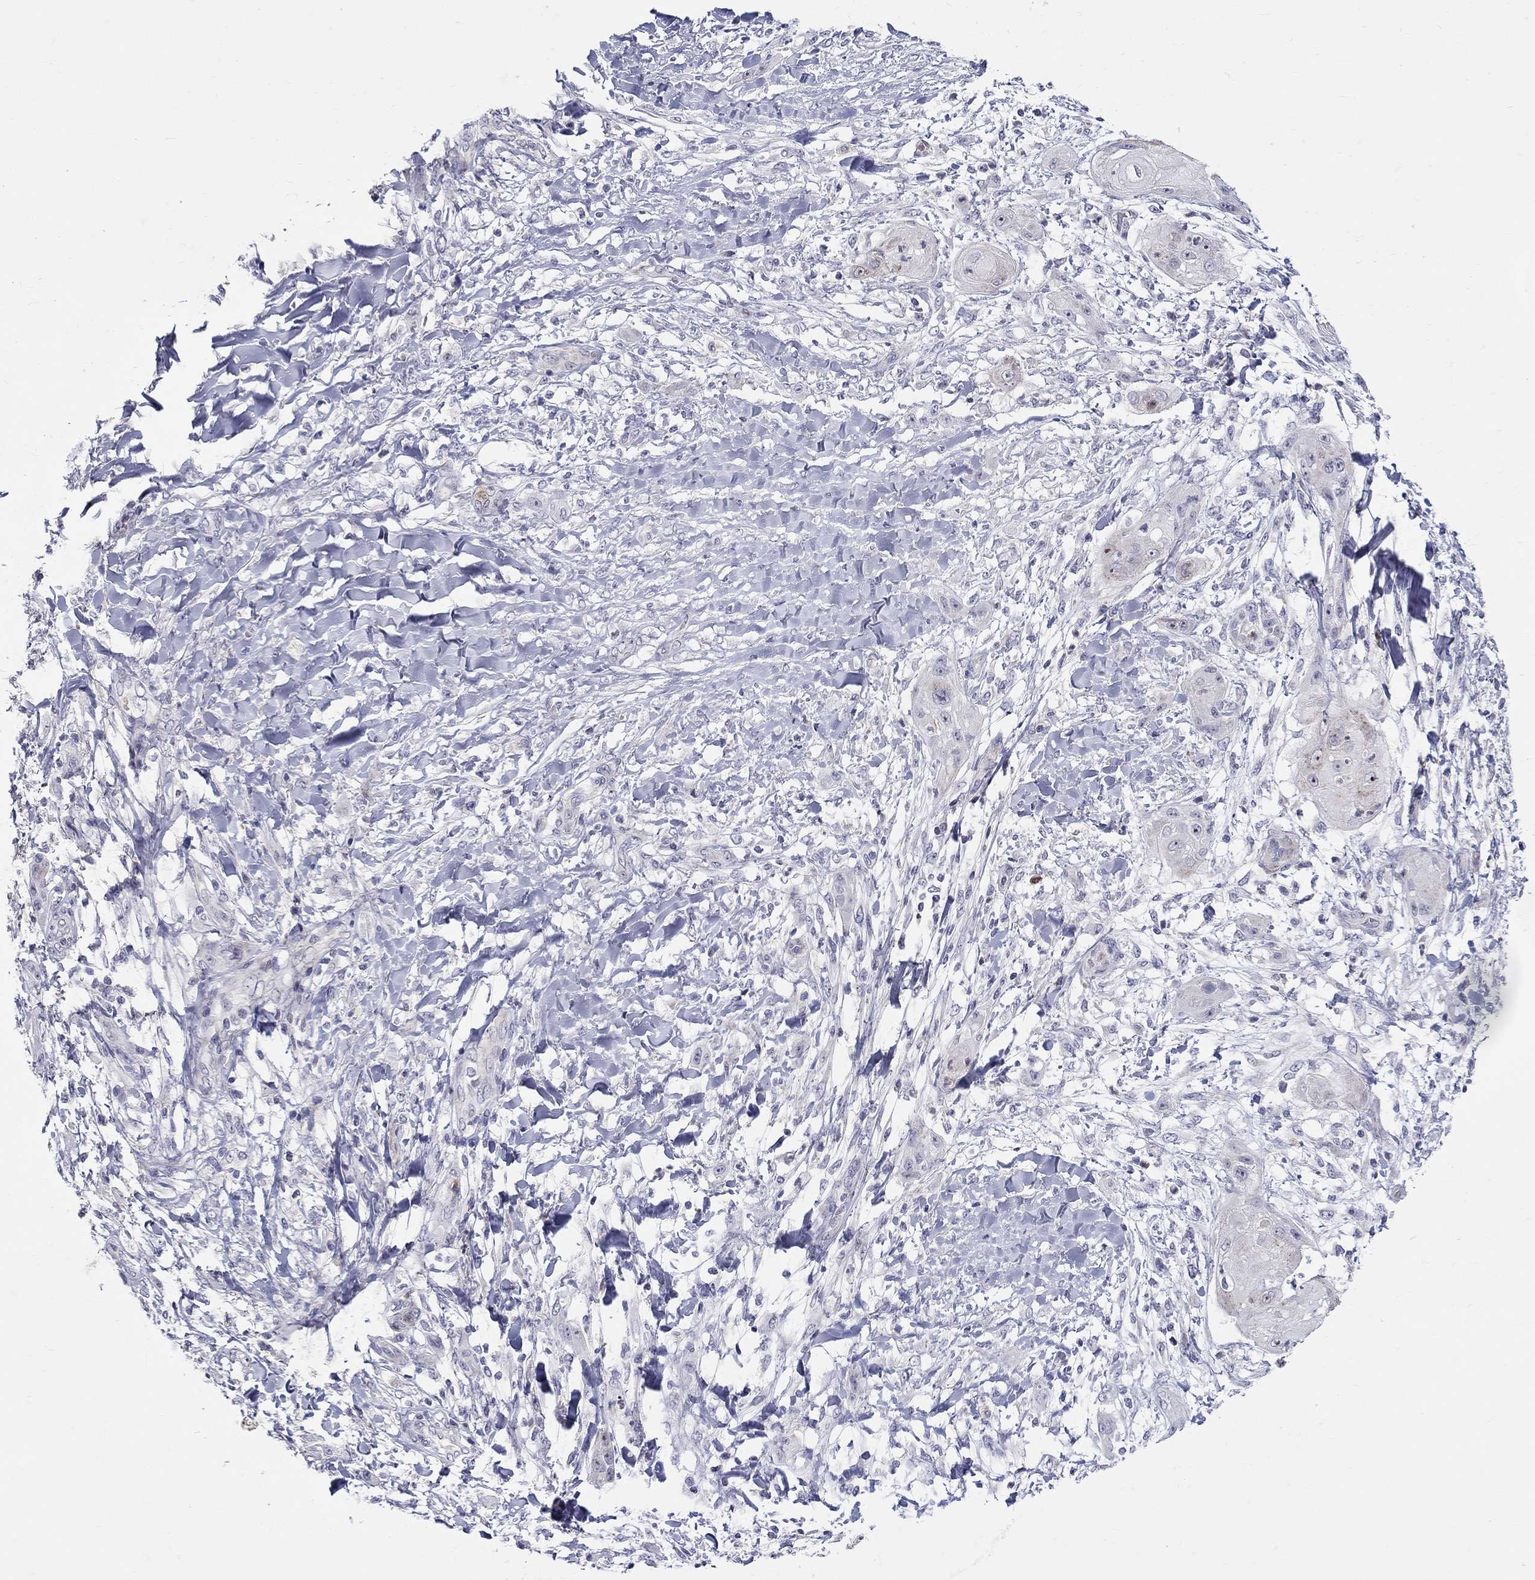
{"staining": {"intensity": "weak", "quantity": "<25%", "location": "cytoplasmic/membranous"}, "tissue": "skin cancer", "cell_type": "Tumor cells", "image_type": "cancer", "snomed": [{"axis": "morphology", "description": "Squamous cell carcinoma, NOS"}, {"axis": "topography", "description": "Skin"}], "caption": "There is no significant staining in tumor cells of squamous cell carcinoma (skin).", "gene": "HMX2", "patient": {"sex": "male", "age": 62}}